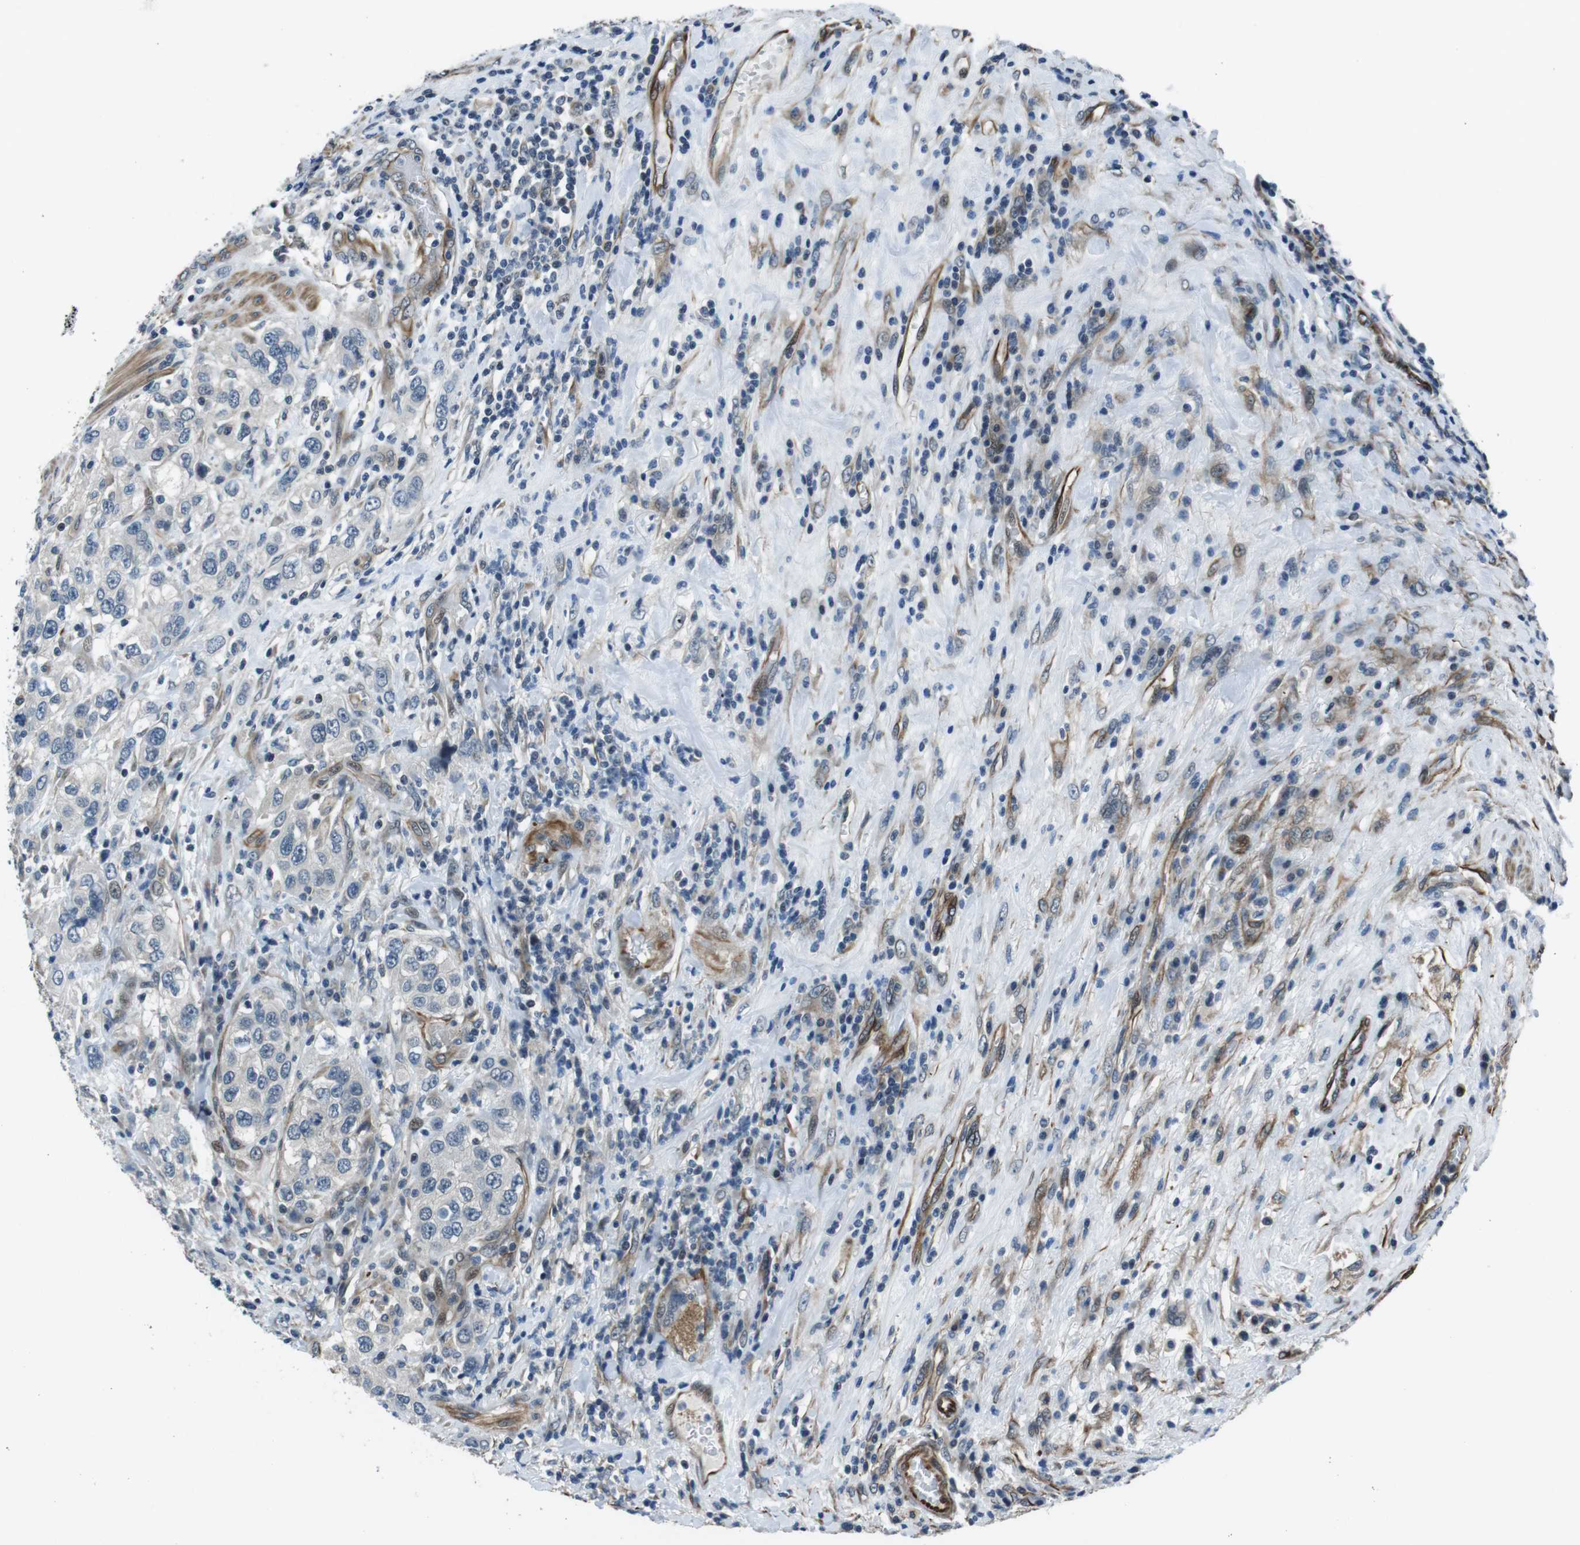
{"staining": {"intensity": "negative", "quantity": "none", "location": "none"}, "tissue": "urothelial cancer", "cell_type": "Tumor cells", "image_type": "cancer", "snomed": [{"axis": "morphology", "description": "Urothelial carcinoma, High grade"}, {"axis": "topography", "description": "Urinary bladder"}], "caption": "High-grade urothelial carcinoma stained for a protein using immunohistochemistry shows no staining tumor cells.", "gene": "LRRC49", "patient": {"sex": "female", "age": 80}}